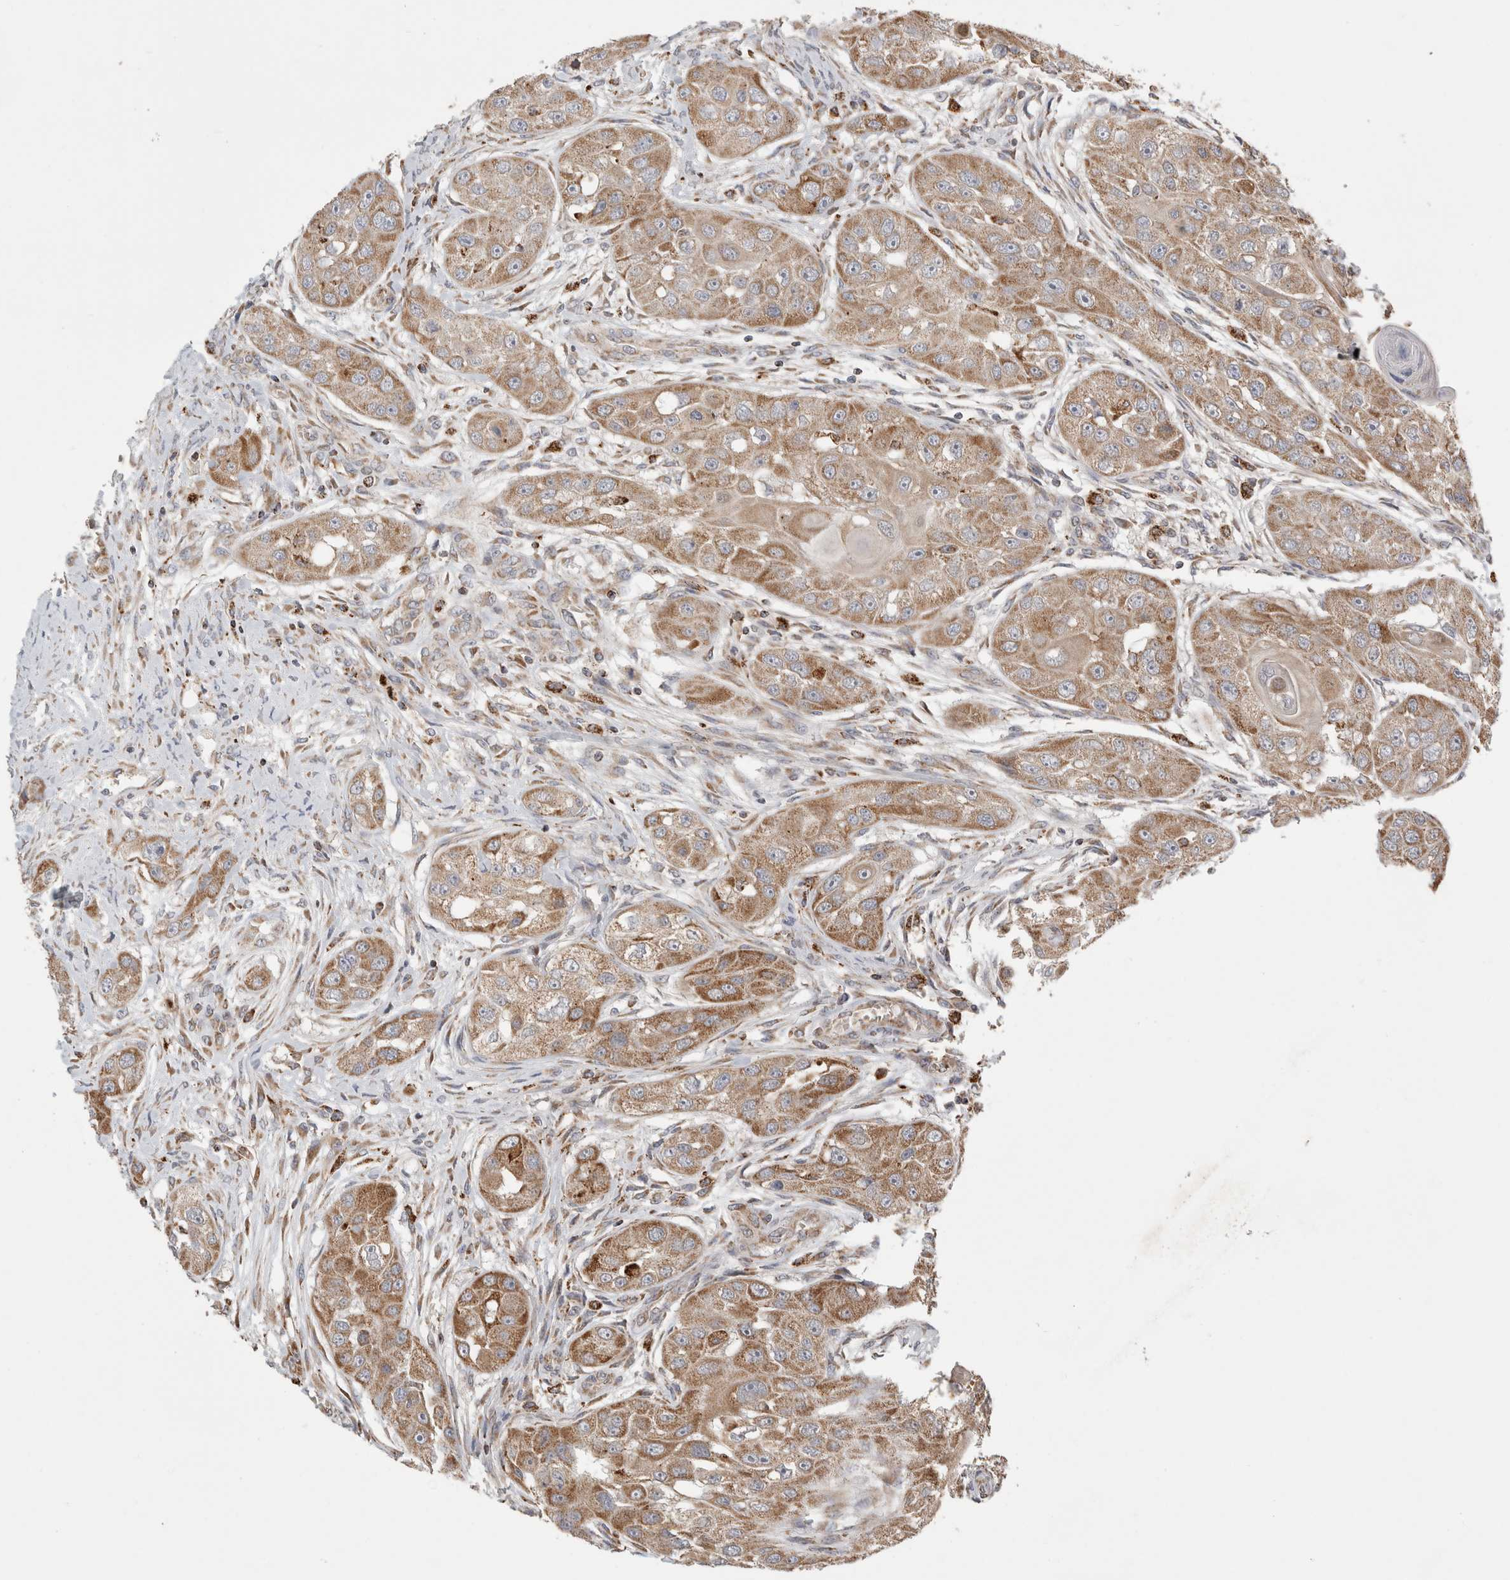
{"staining": {"intensity": "weak", "quantity": ">75%", "location": "cytoplasmic/membranous"}, "tissue": "head and neck cancer", "cell_type": "Tumor cells", "image_type": "cancer", "snomed": [{"axis": "morphology", "description": "Normal tissue, NOS"}, {"axis": "morphology", "description": "Squamous cell carcinoma, NOS"}, {"axis": "topography", "description": "Skeletal muscle"}, {"axis": "topography", "description": "Head-Neck"}], "caption": "There is low levels of weak cytoplasmic/membranous positivity in tumor cells of squamous cell carcinoma (head and neck), as demonstrated by immunohistochemical staining (brown color).", "gene": "HROB", "patient": {"sex": "male", "age": 51}}